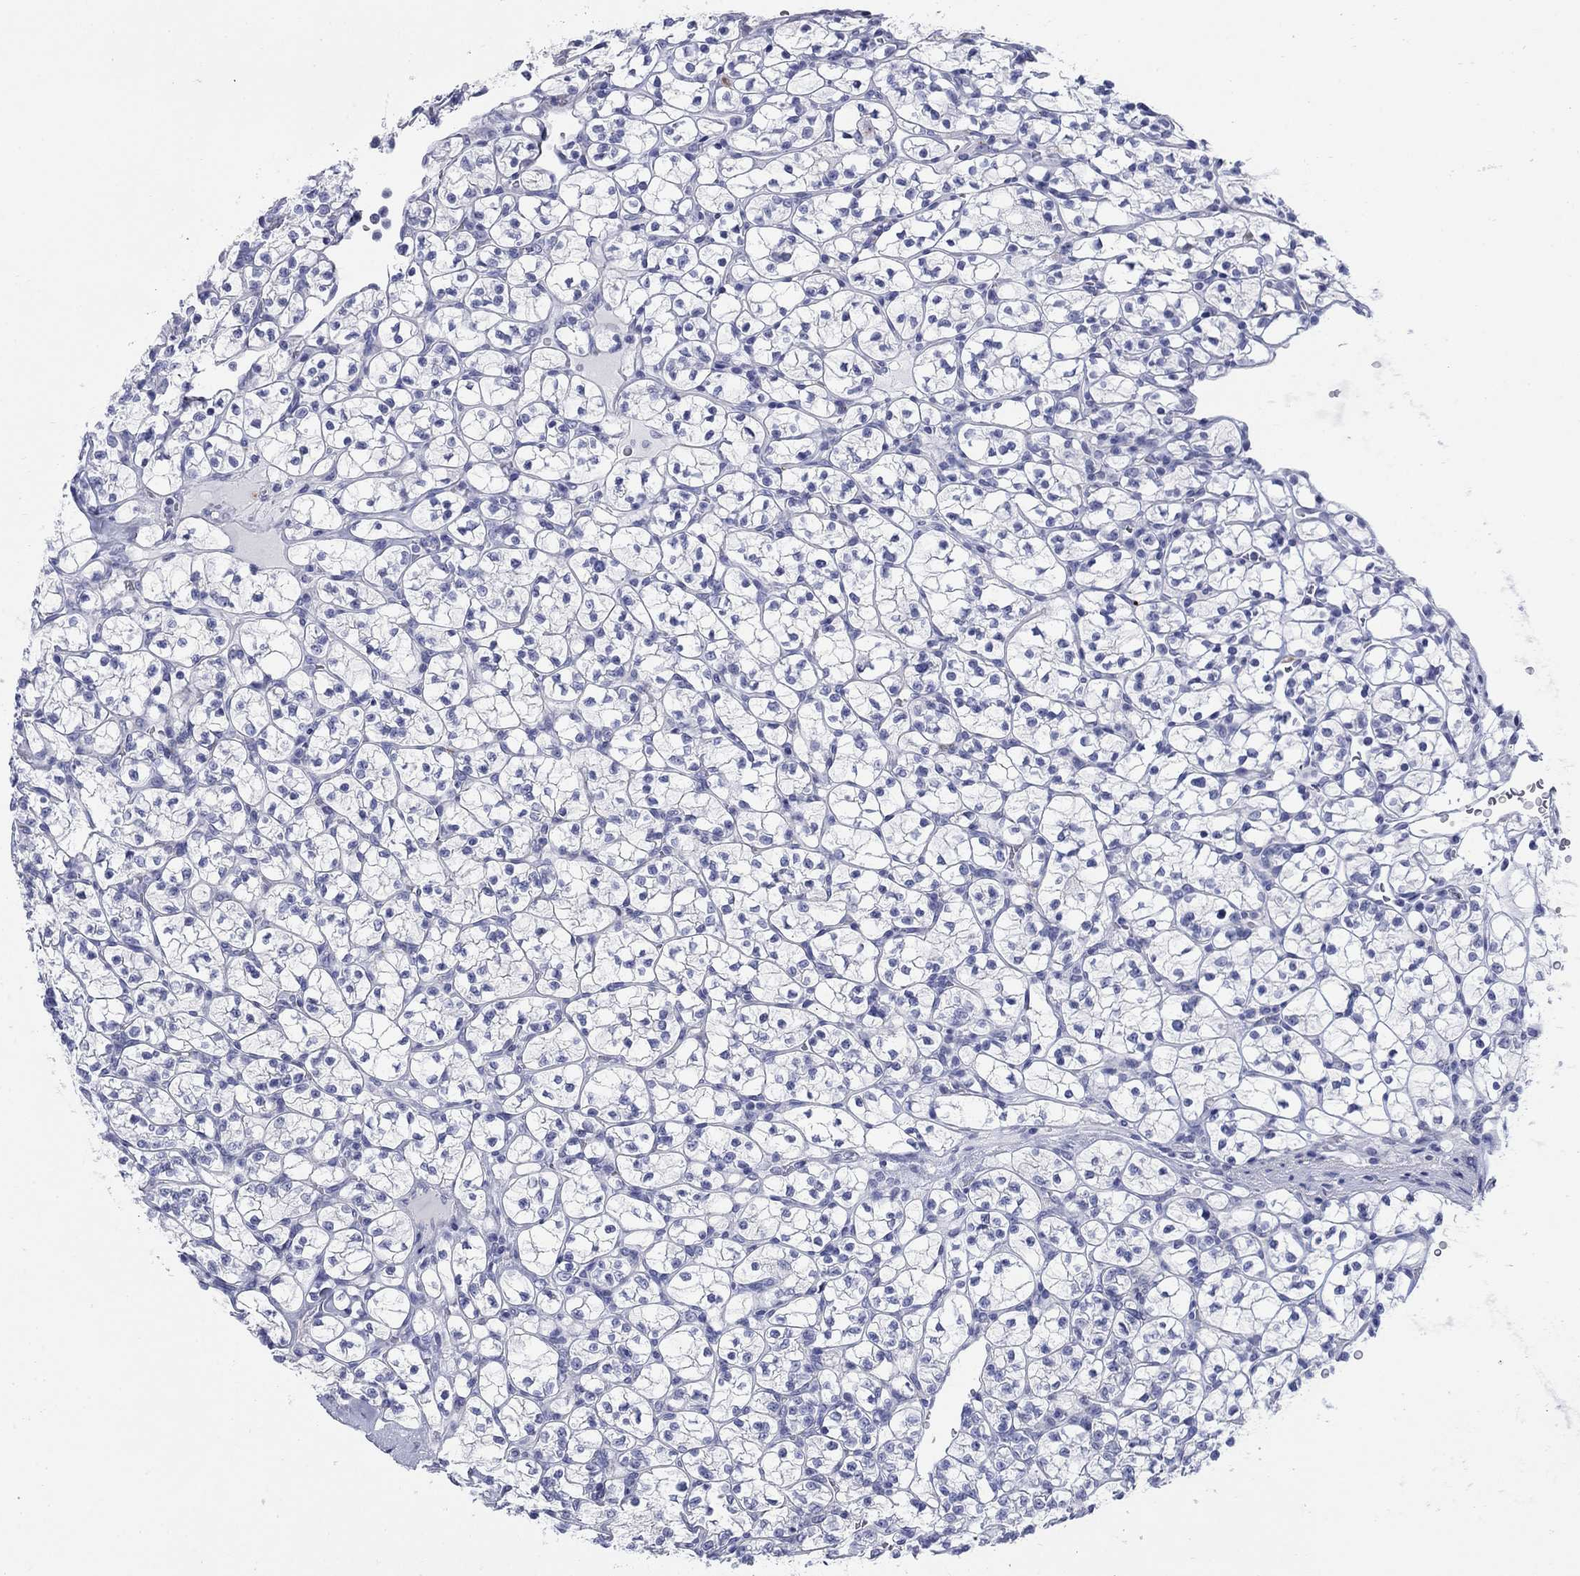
{"staining": {"intensity": "negative", "quantity": "none", "location": "none"}, "tissue": "renal cancer", "cell_type": "Tumor cells", "image_type": "cancer", "snomed": [{"axis": "morphology", "description": "Adenocarcinoma, NOS"}, {"axis": "topography", "description": "Kidney"}], "caption": "A histopathology image of human renal cancer (adenocarcinoma) is negative for staining in tumor cells.", "gene": "IGF2BP3", "patient": {"sex": "female", "age": 89}}